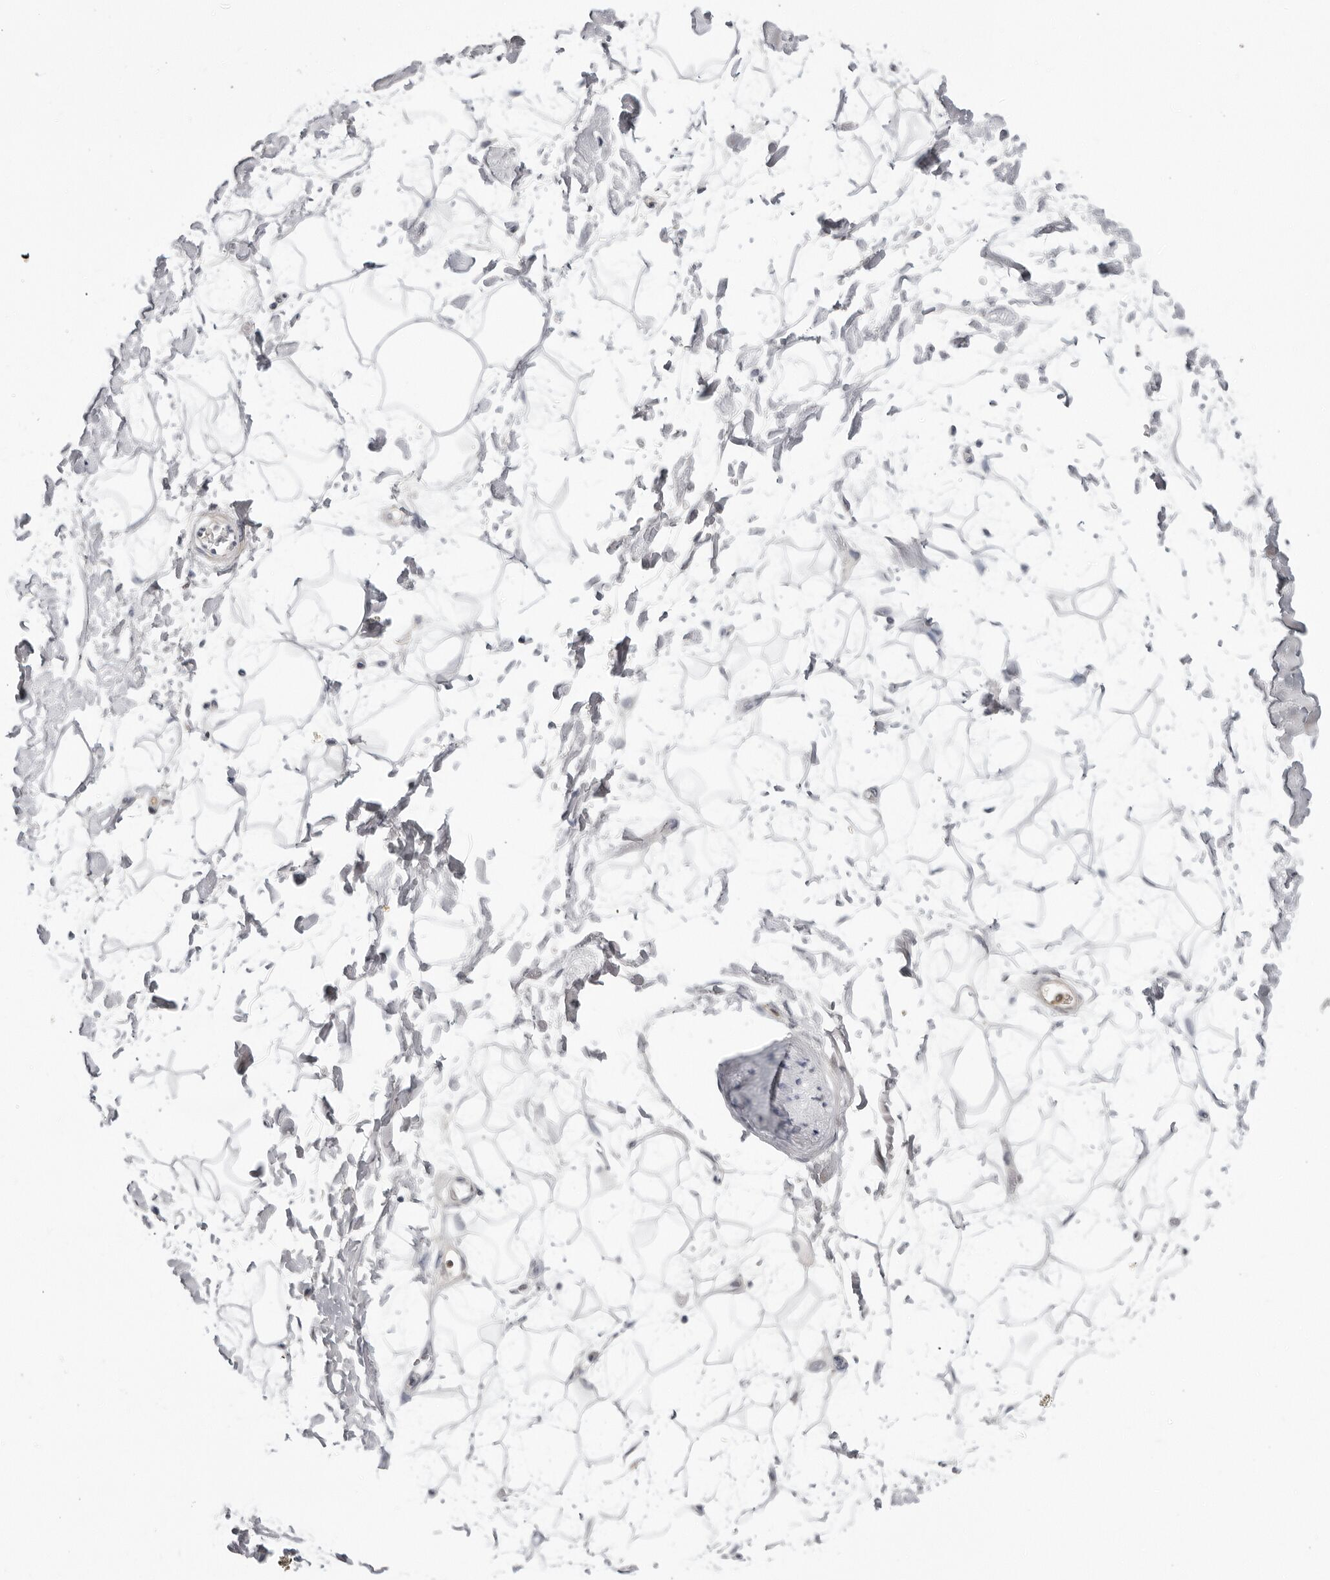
{"staining": {"intensity": "negative", "quantity": "none", "location": "none"}, "tissue": "adipose tissue", "cell_type": "Adipocytes", "image_type": "normal", "snomed": [{"axis": "morphology", "description": "Normal tissue, NOS"}, {"axis": "topography", "description": "Soft tissue"}], "caption": "Adipose tissue was stained to show a protein in brown. There is no significant staining in adipocytes. (Immunohistochemistry, brightfield microscopy, high magnification).", "gene": "SERPINF2", "patient": {"sex": "male", "age": 72}}